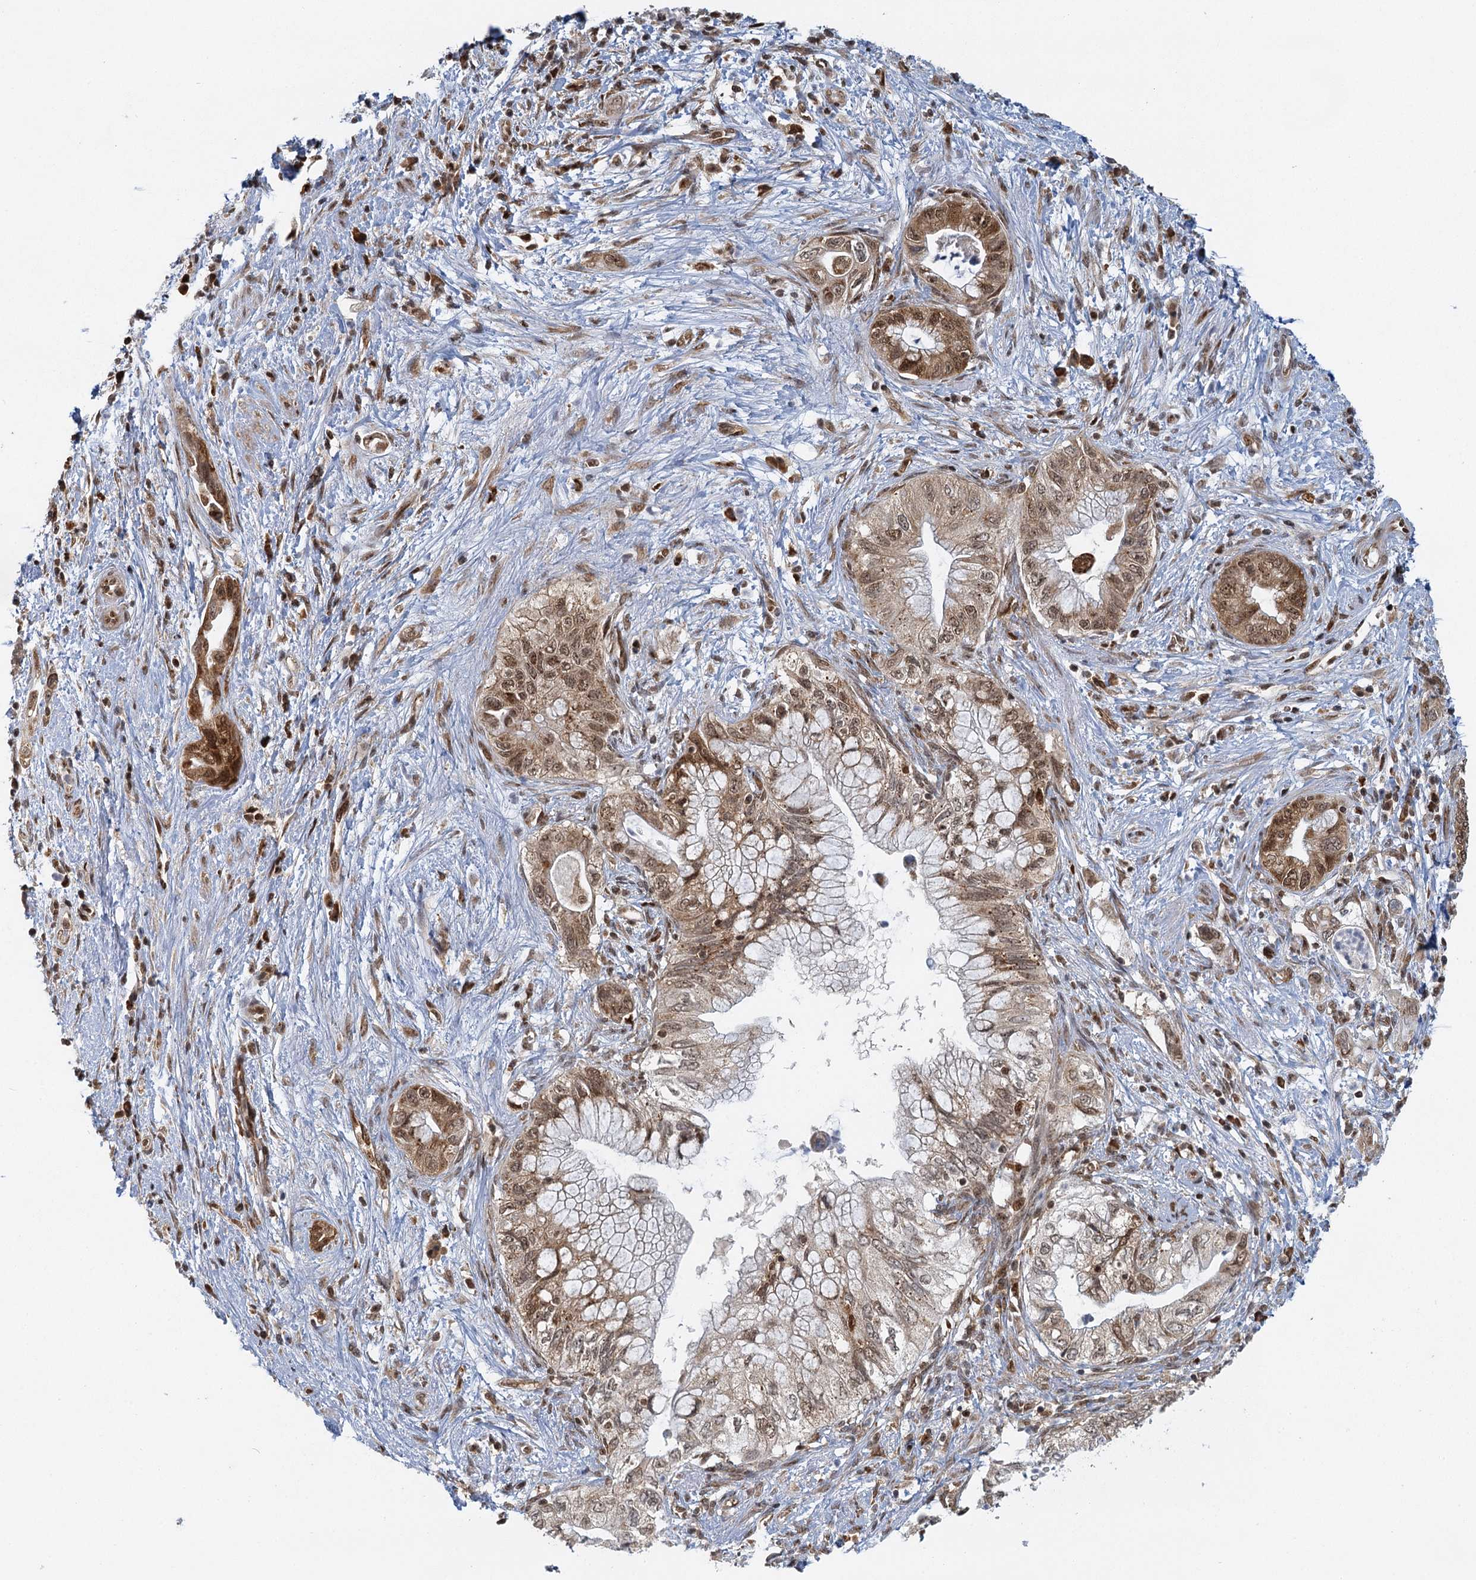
{"staining": {"intensity": "moderate", "quantity": ">75%", "location": "cytoplasmic/membranous,nuclear"}, "tissue": "pancreatic cancer", "cell_type": "Tumor cells", "image_type": "cancer", "snomed": [{"axis": "morphology", "description": "Adenocarcinoma, NOS"}, {"axis": "topography", "description": "Pancreas"}], "caption": "Pancreatic adenocarcinoma stained with a brown dye demonstrates moderate cytoplasmic/membranous and nuclear positive staining in approximately >75% of tumor cells.", "gene": "GPATCH11", "patient": {"sex": "female", "age": 73}}